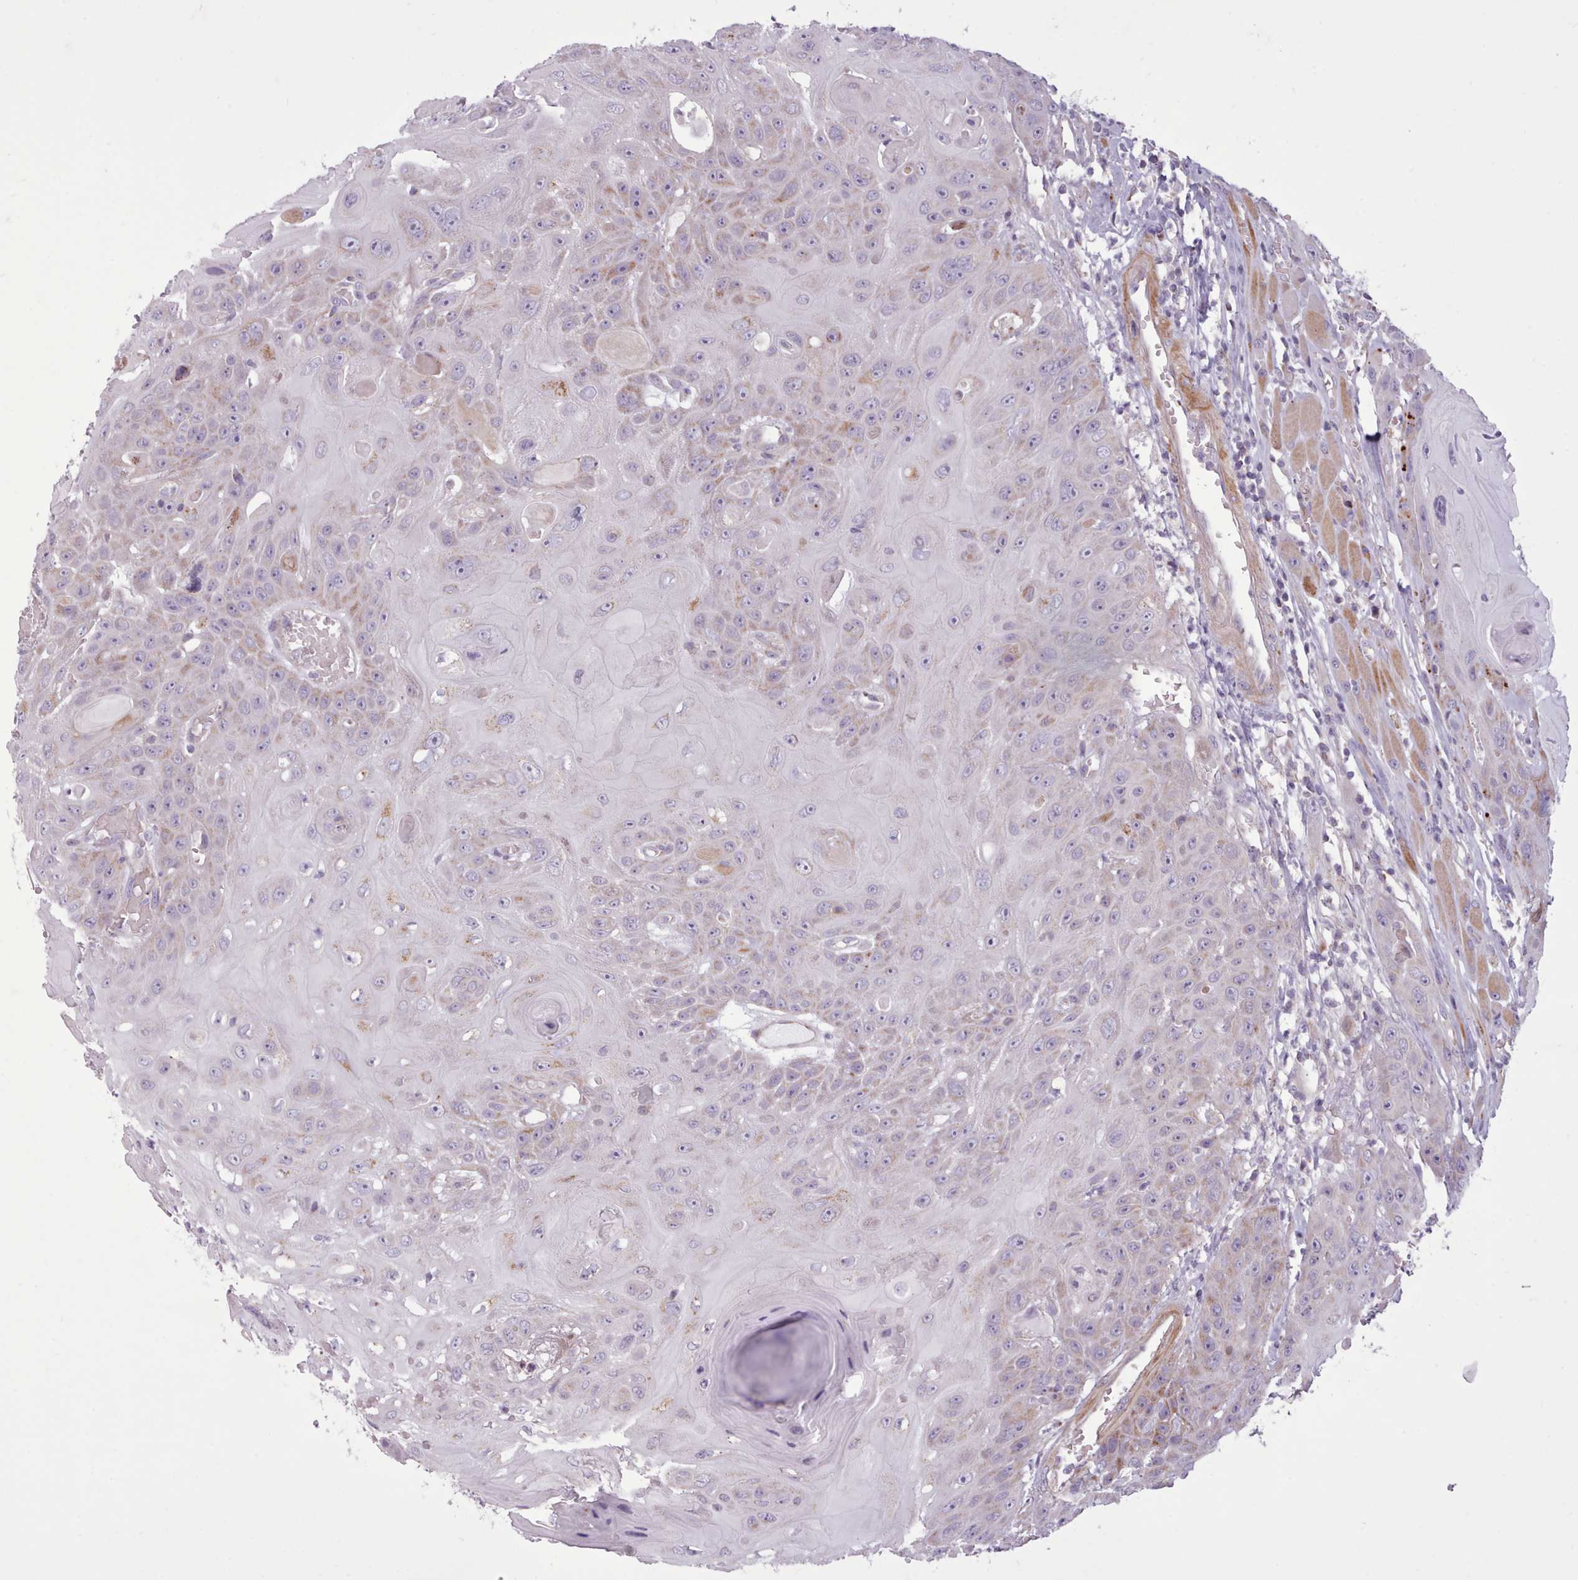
{"staining": {"intensity": "moderate", "quantity": "<25%", "location": "cytoplasmic/membranous"}, "tissue": "head and neck cancer", "cell_type": "Tumor cells", "image_type": "cancer", "snomed": [{"axis": "morphology", "description": "Squamous cell carcinoma, NOS"}, {"axis": "topography", "description": "Head-Neck"}], "caption": "Squamous cell carcinoma (head and neck) stained with DAB (3,3'-diaminobenzidine) immunohistochemistry (IHC) exhibits low levels of moderate cytoplasmic/membranous positivity in approximately <25% of tumor cells.", "gene": "AVL9", "patient": {"sex": "female", "age": 59}}